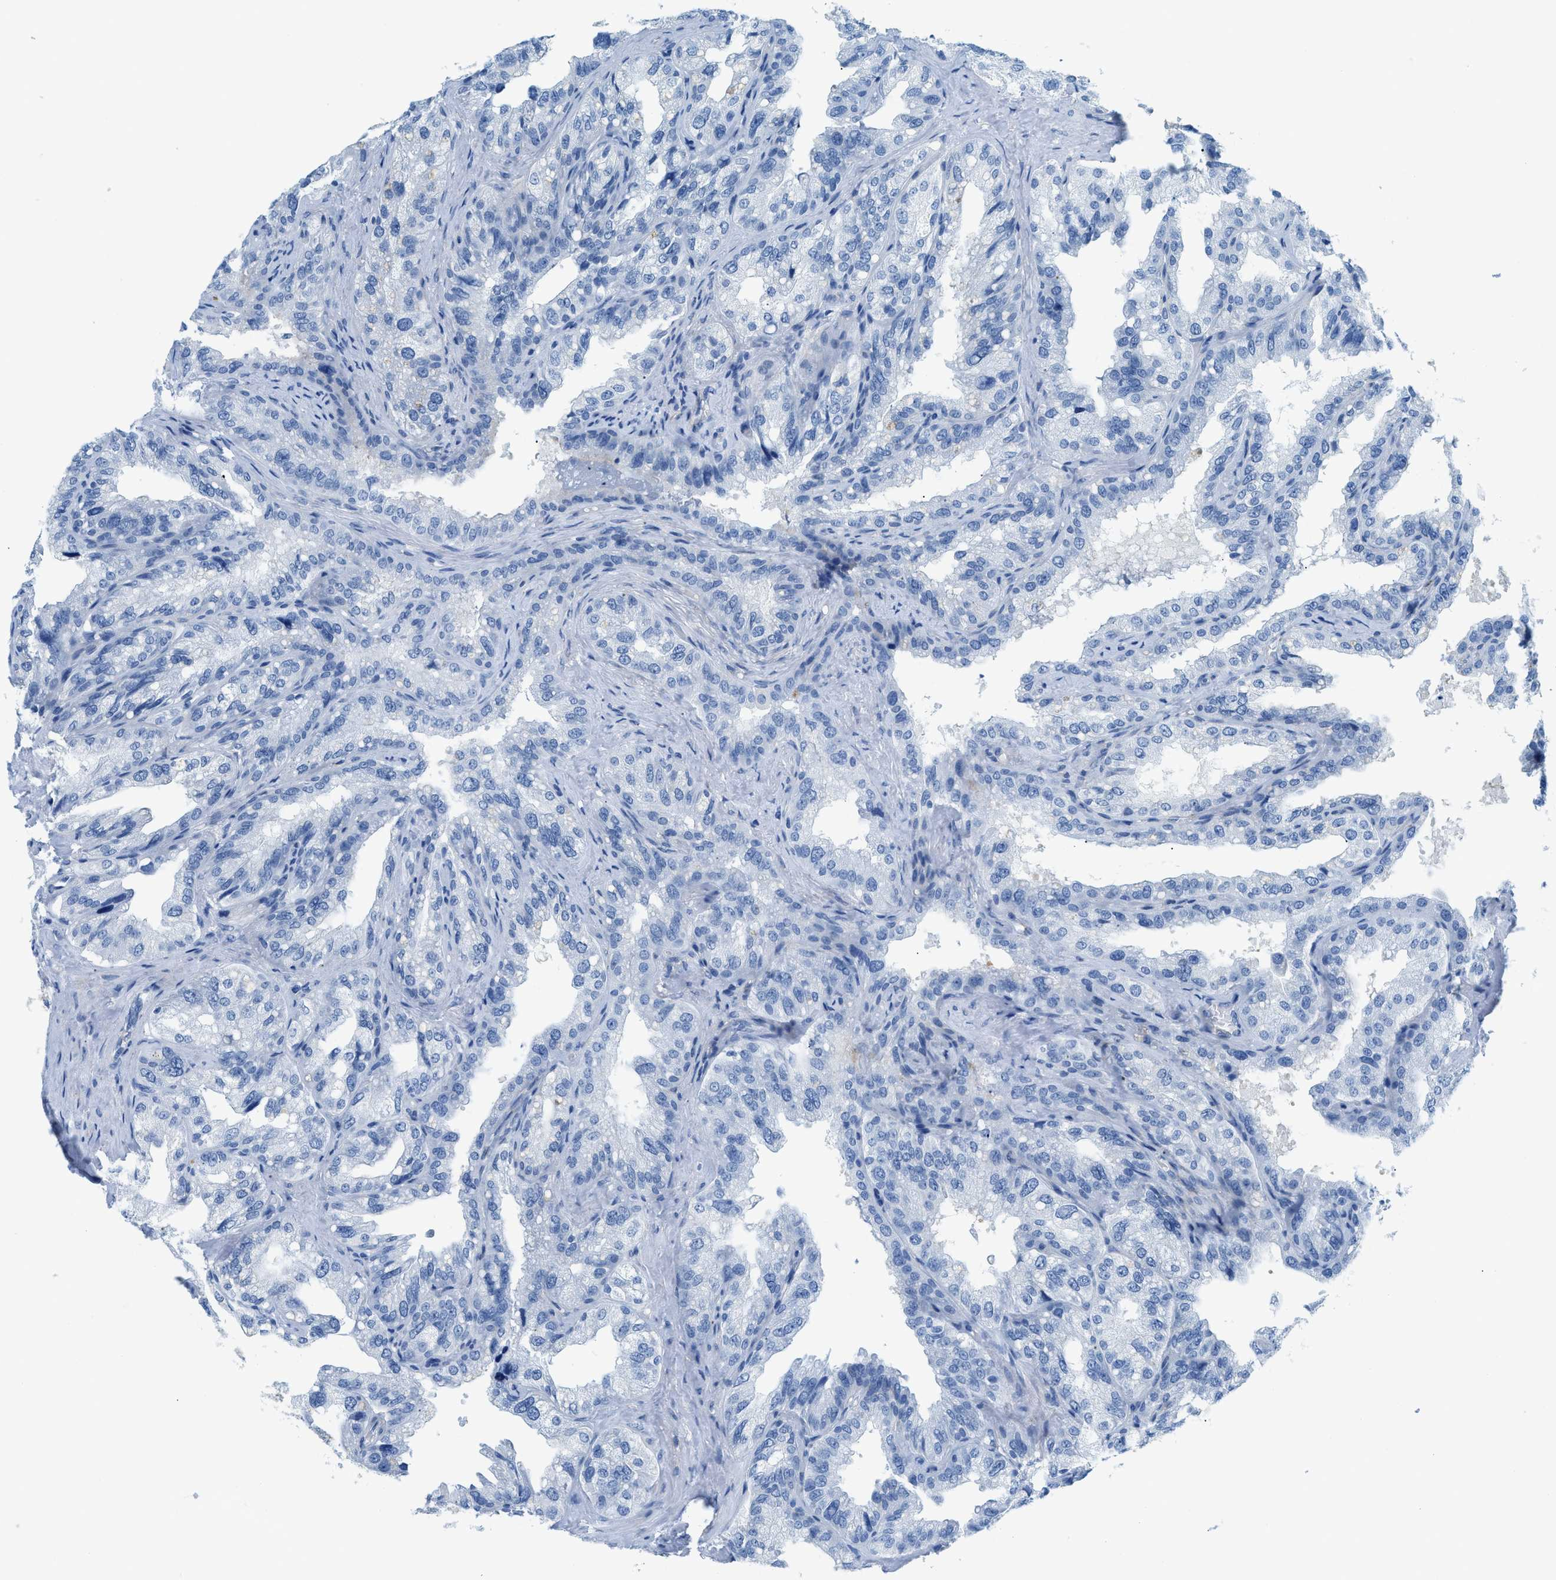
{"staining": {"intensity": "negative", "quantity": "none", "location": "none"}, "tissue": "seminal vesicle", "cell_type": "Glandular cells", "image_type": "normal", "snomed": [{"axis": "morphology", "description": "Normal tissue, NOS"}, {"axis": "topography", "description": "Seminal veicle"}], "caption": "Immunohistochemical staining of benign human seminal vesicle reveals no significant expression in glandular cells. (DAB (3,3'-diaminobenzidine) immunohistochemistry with hematoxylin counter stain).", "gene": "TPSAB1", "patient": {"sex": "male", "age": 68}}